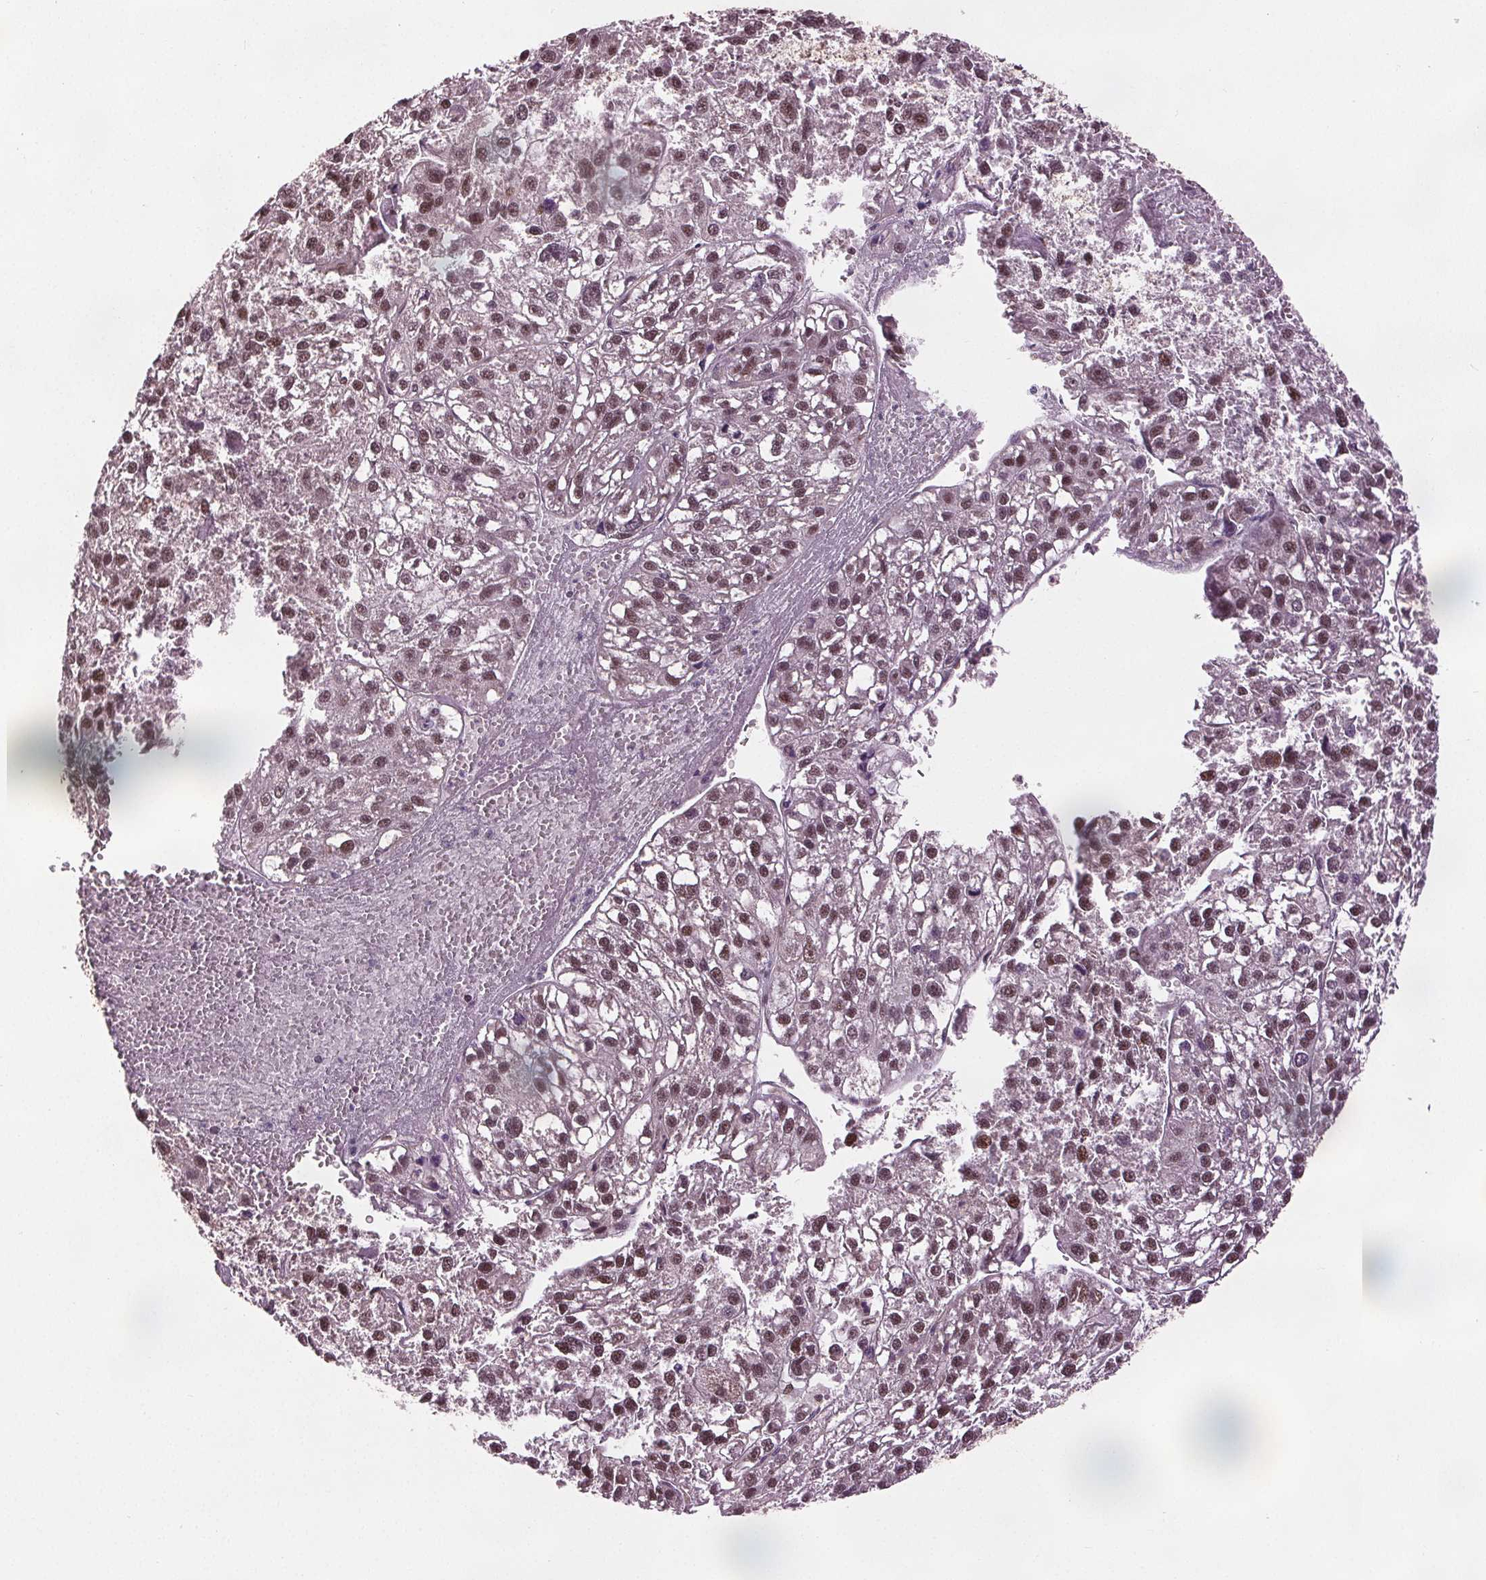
{"staining": {"intensity": "weak", "quantity": ">75%", "location": "nuclear"}, "tissue": "liver cancer", "cell_type": "Tumor cells", "image_type": "cancer", "snomed": [{"axis": "morphology", "description": "Carcinoma, Hepatocellular, NOS"}, {"axis": "topography", "description": "Liver"}], "caption": "Liver hepatocellular carcinoma was stained to show a protein in brown. There is low levels of weak nuclear positivity in about >75% of tumor cells.", "gene": "DDX11", "patient": {"sex": "female", "age": 70}}